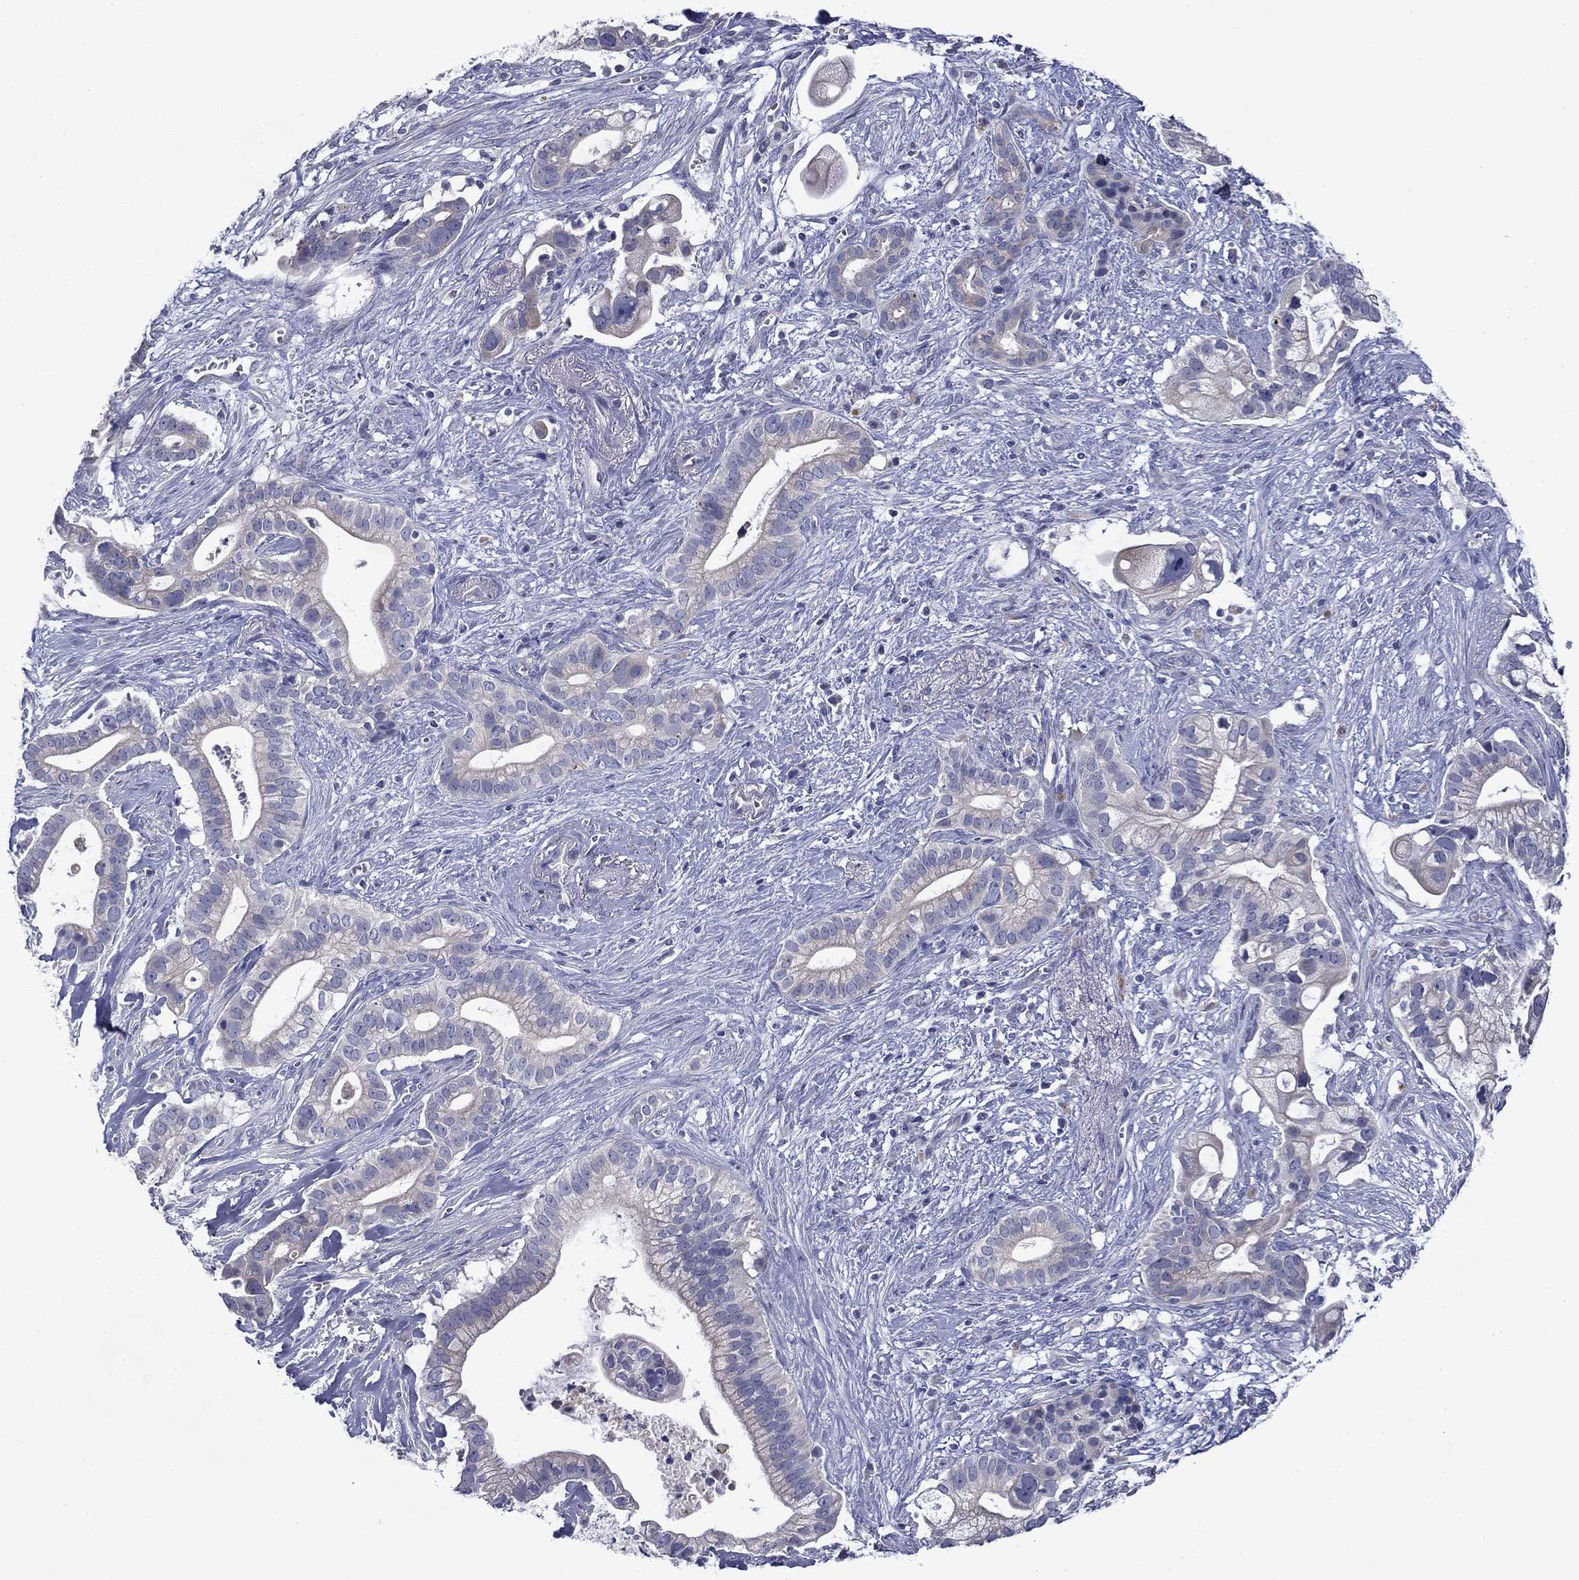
{"staining": {"intensity": "weak", "quantity": "<25%", "location": "cytoplasmic/membranous"}, "tissue": "pancreatic cancer", "cell_type": "Tumor cells", "image_type": "cancer", "snomed": [{"axis": "morphology", "description": "Adenocarcinoma, NOS"}, {"axis": "topography", "description": "Pancreas"}], "caption": "Pancreatic cancer was stained to show a protein in brown. There is no significant staining in tumor cells.", "gene": "SPATA7", "patient": {"sex": "male", "age": 61}}